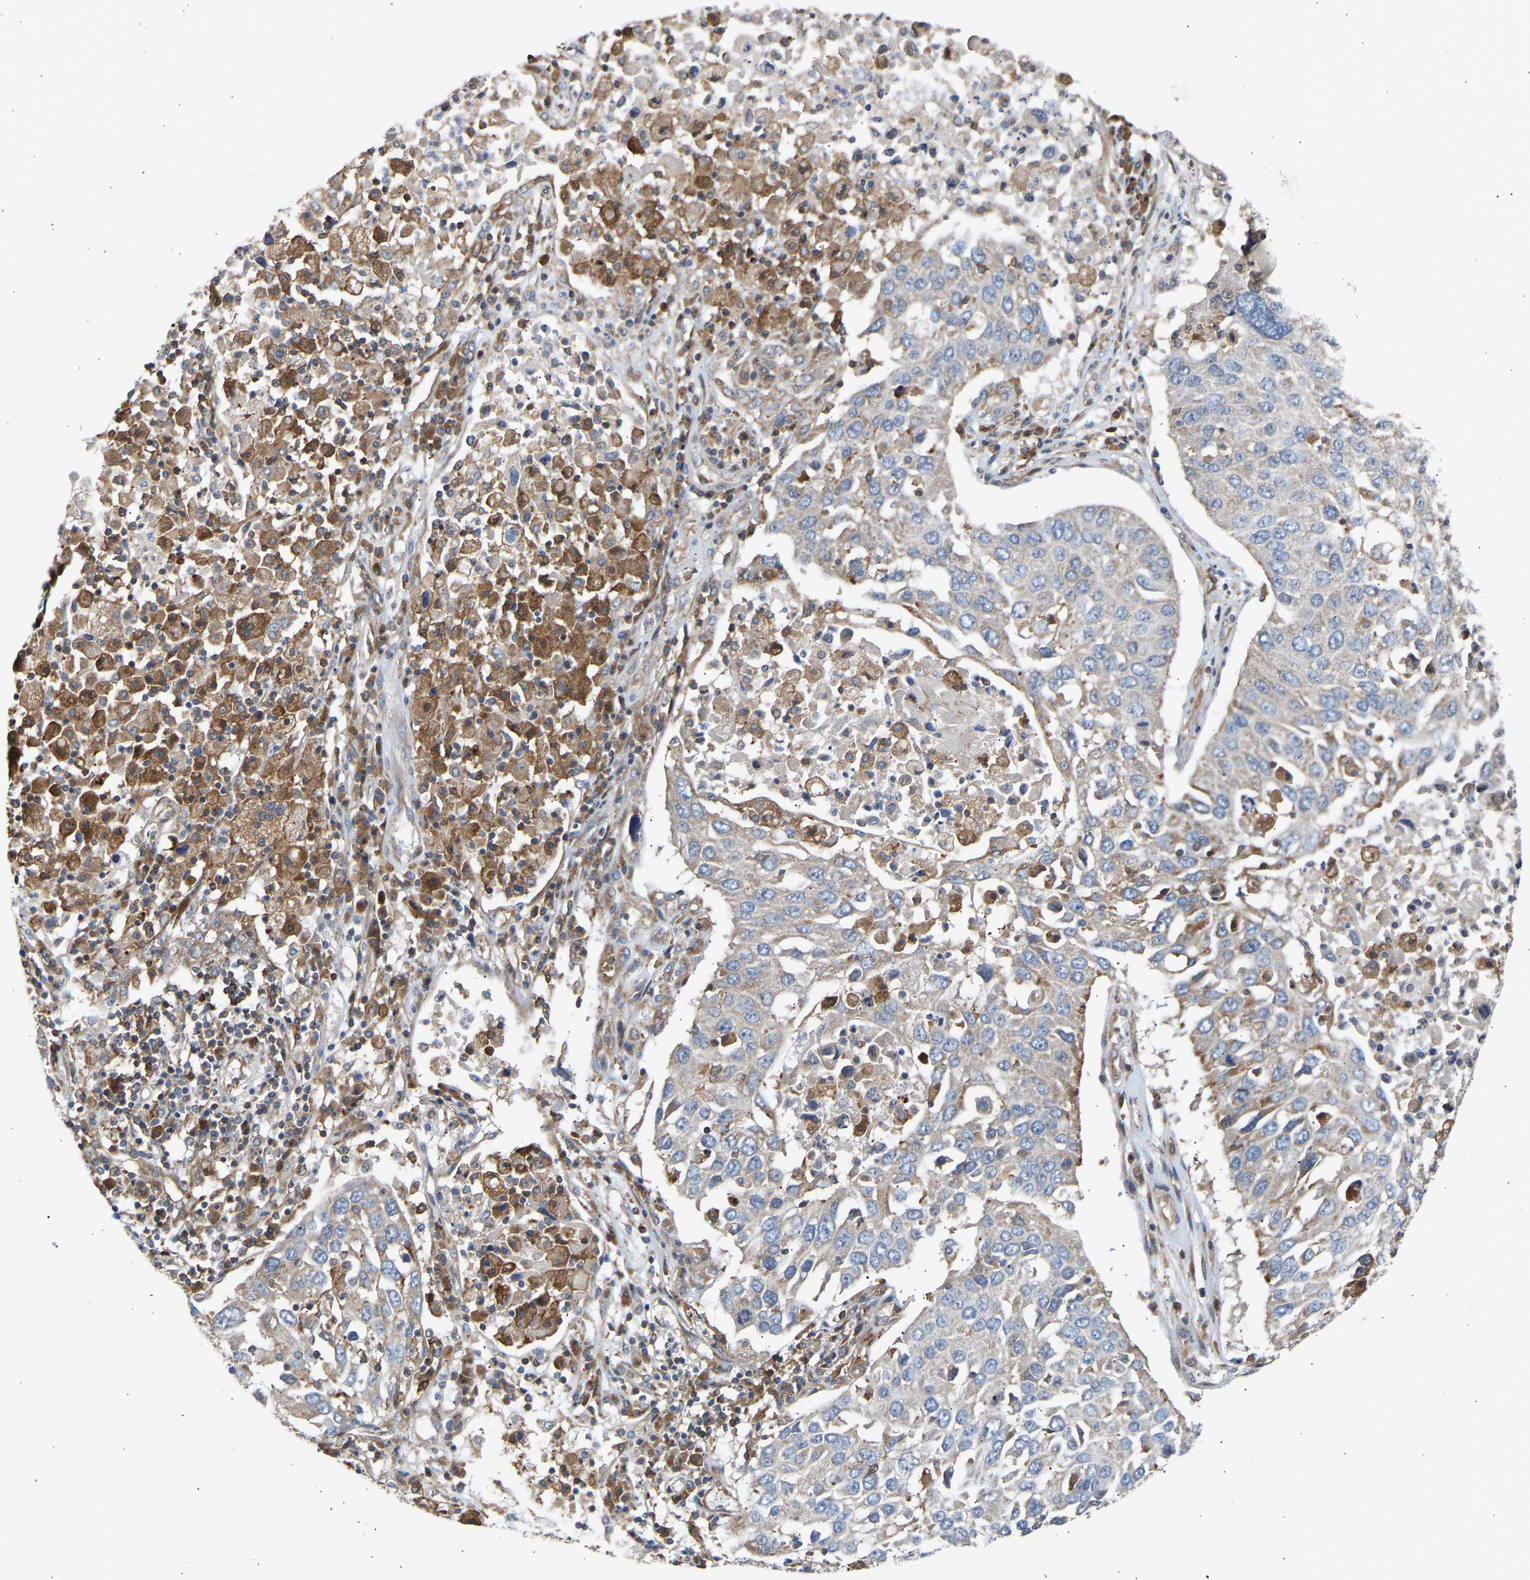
{"staining": {"intensity": "negative", "quantity": "none", "location": "none"}, "tissue": "lung cancer", "cell_type": "Tumor cells", "image_type": "cancer", "snomed": [{"axis": "morphology", "description": "Squamous cell carcinoma, NOS"}, {"axis": "topography", "description": "Lung"}], "caption": "High magnification brightfield microscopy of lung cancer stained with DAB (brown) and counterstained with hematoxylin (blue): tumor cells show no significant positivity. Brightfield microscopy of immunohistochemistry (IHC) stained with DAB (3,3'-diaminobenzidine) (brown) and hematoxylin (blue), captured at high magnification.", "gene": "GCN1", "patient": {"sex": "male", "age": 65}}